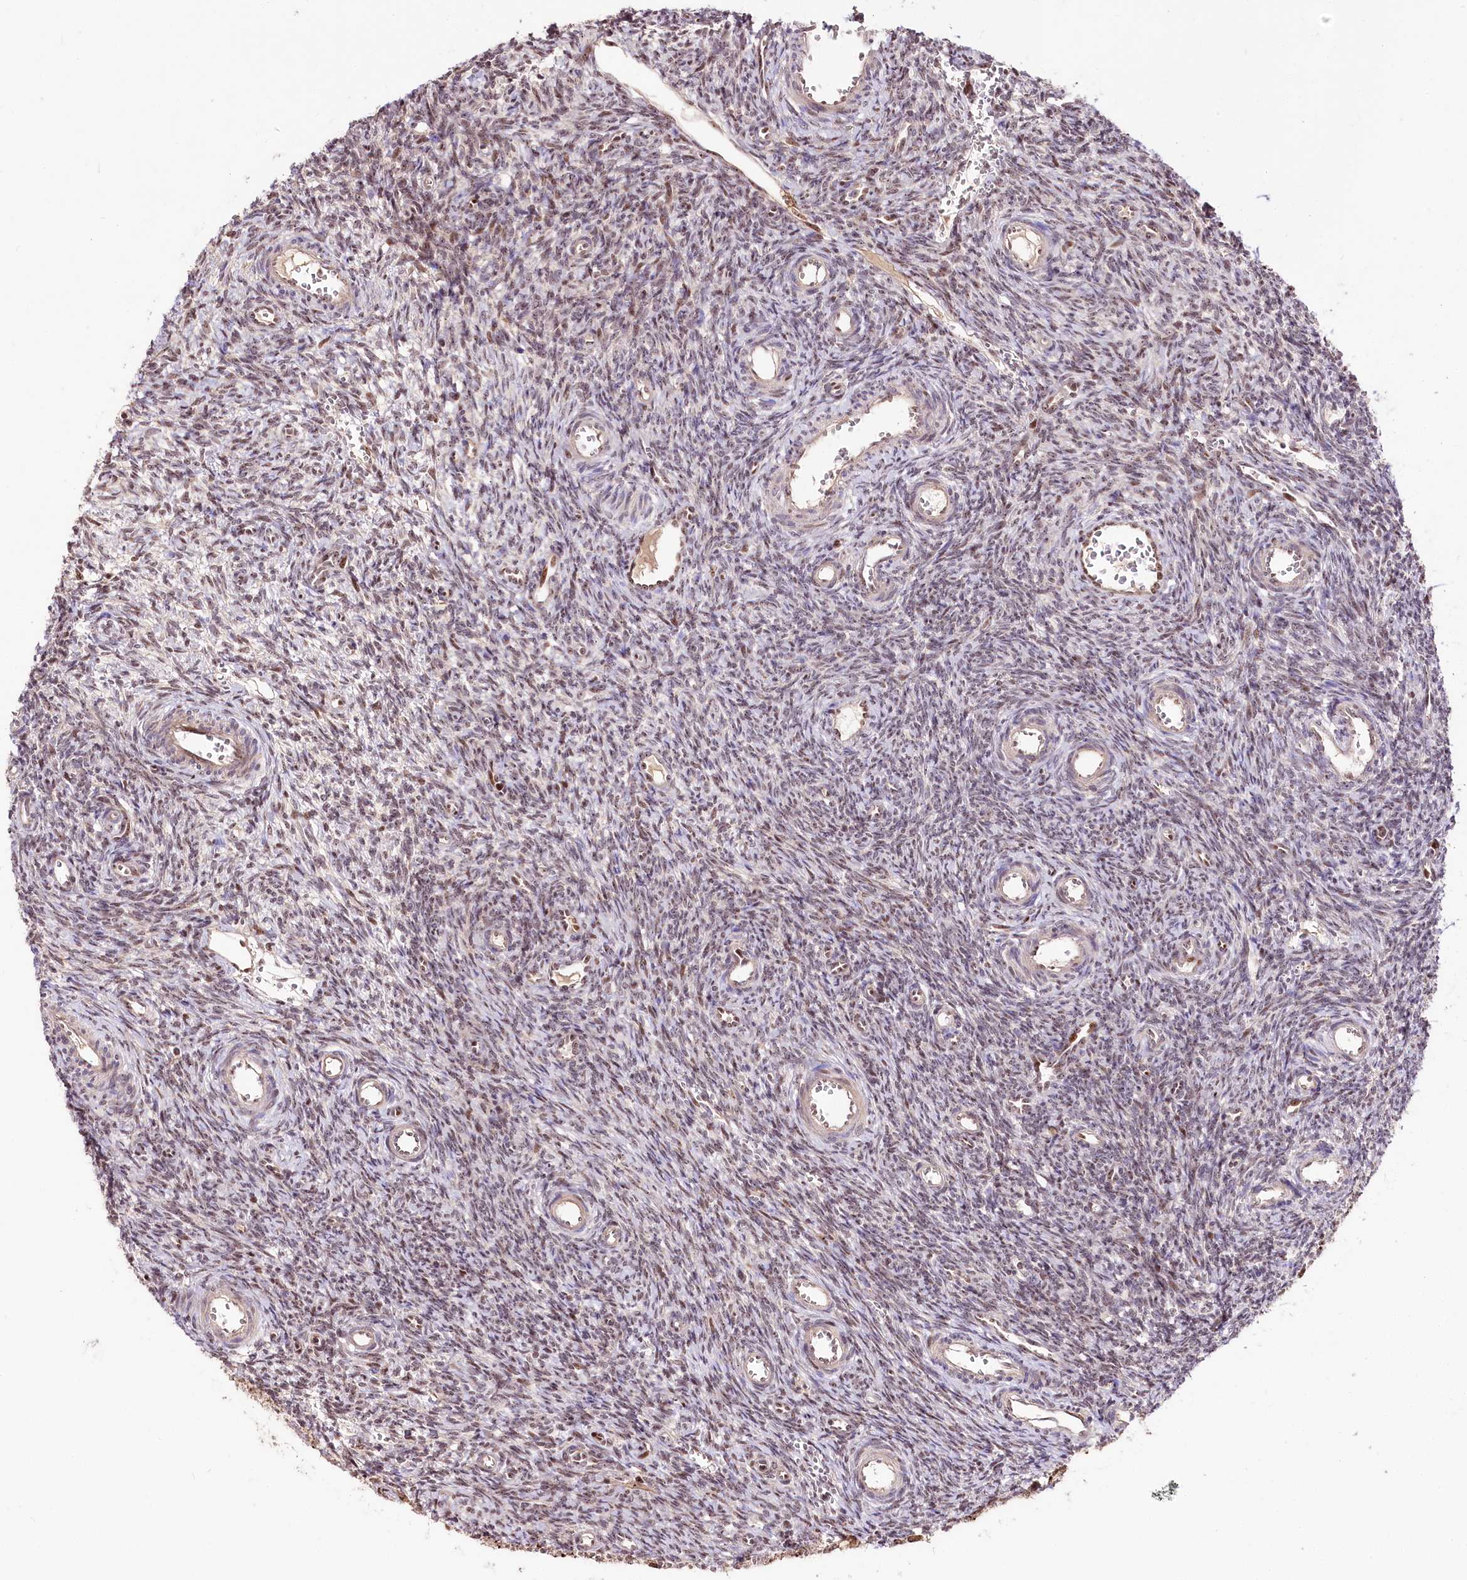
{"staining": {"intensity": "weak", "quantity": "25%-75%", "location": "nuclear"}, "tissue": "ovary", "cell_type": "Ovarian stroma cells", "image_type": "normal", "snomed": [{"axis": "morphology", "description": "Normal tissue, NOS"}, {"axis": "topography", "description": "Ovary"}], "caption": "Ovarian stroma cells reveal low levels of weak nuclear positivity in approximately 25%-75% of cells in normal ovary.", "gene": "DMP1", "patient": {"sex": "female", "age": 39}}